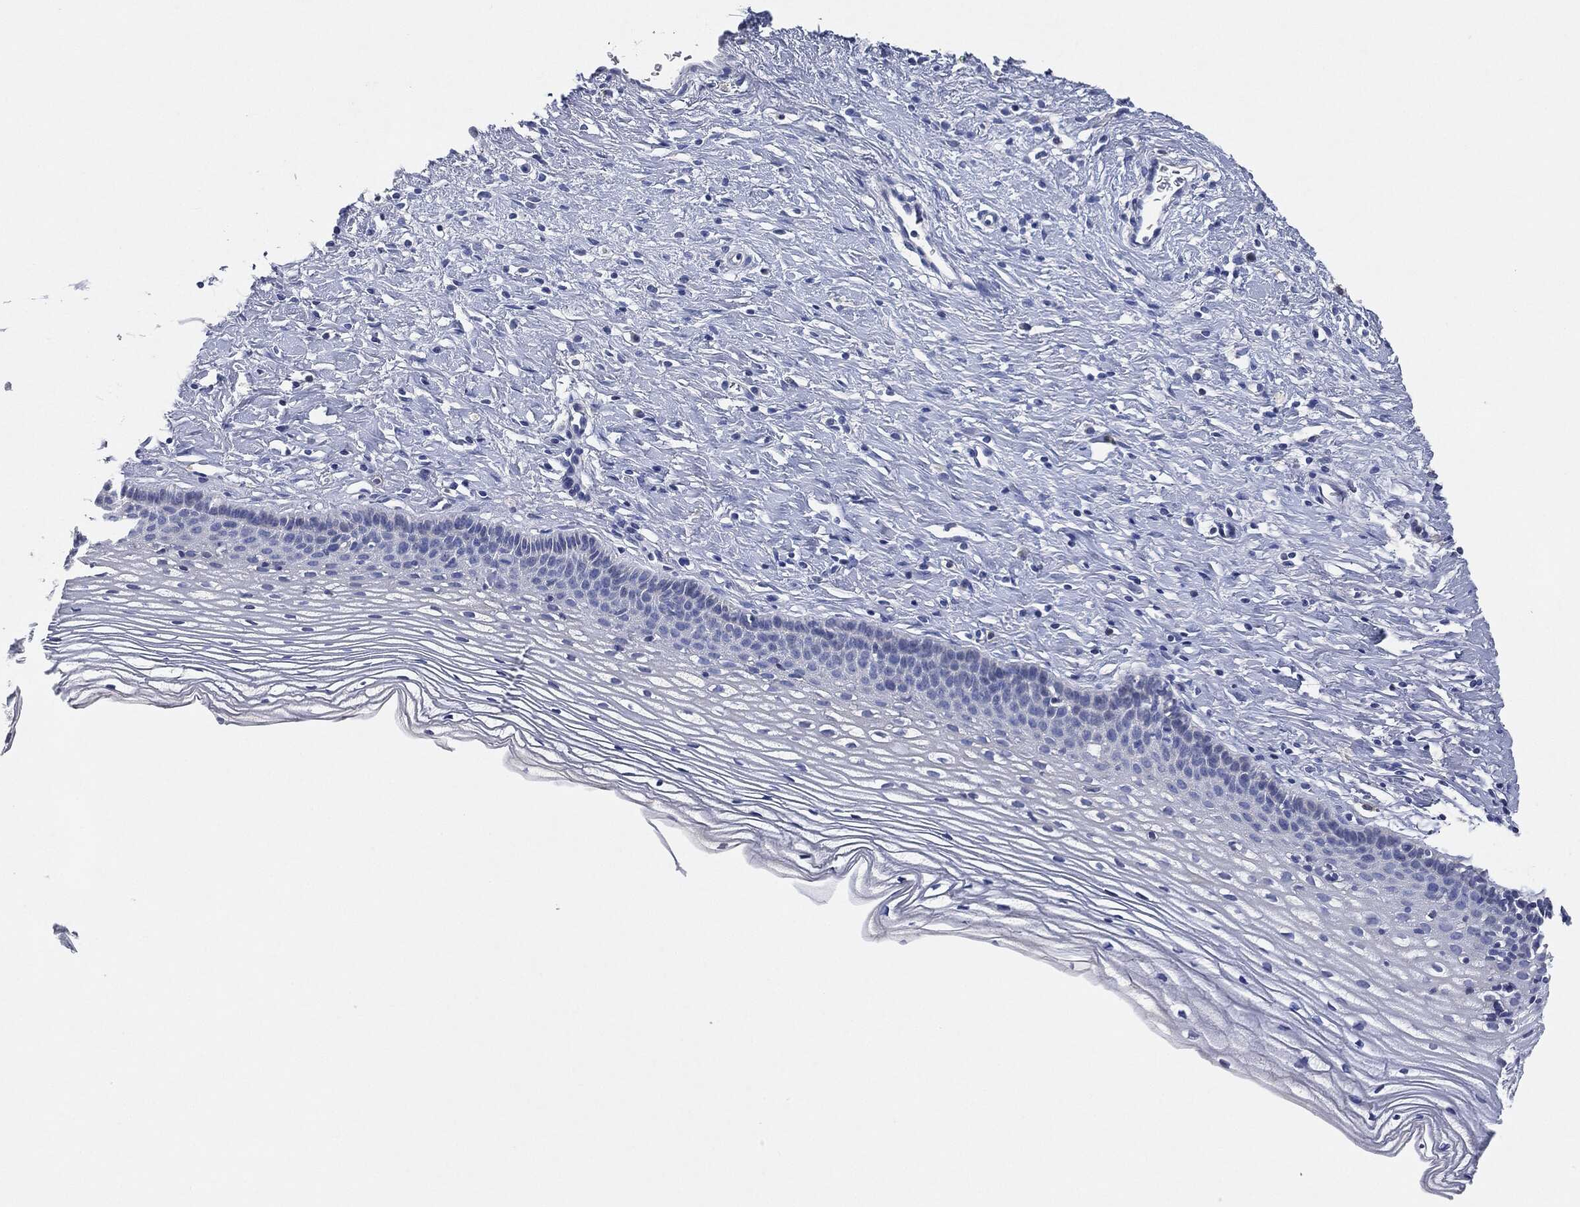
{"staining": {"intensity": "negative", "quantity": "none", "location": "none"}, "tissue": "cervix", "cell_type": "Glandular cells", "image_type": "normal", "snomed": [{"axis": "morphology", "description": "Normal tissue, NOS"}, {"axis": "topography", "description": "Cervix"}], "caption": "Glandular cells show no significant protein expression in benign cervix.", "gene": "NTRK1", "patient": {"sex": "female", "age": 39}}